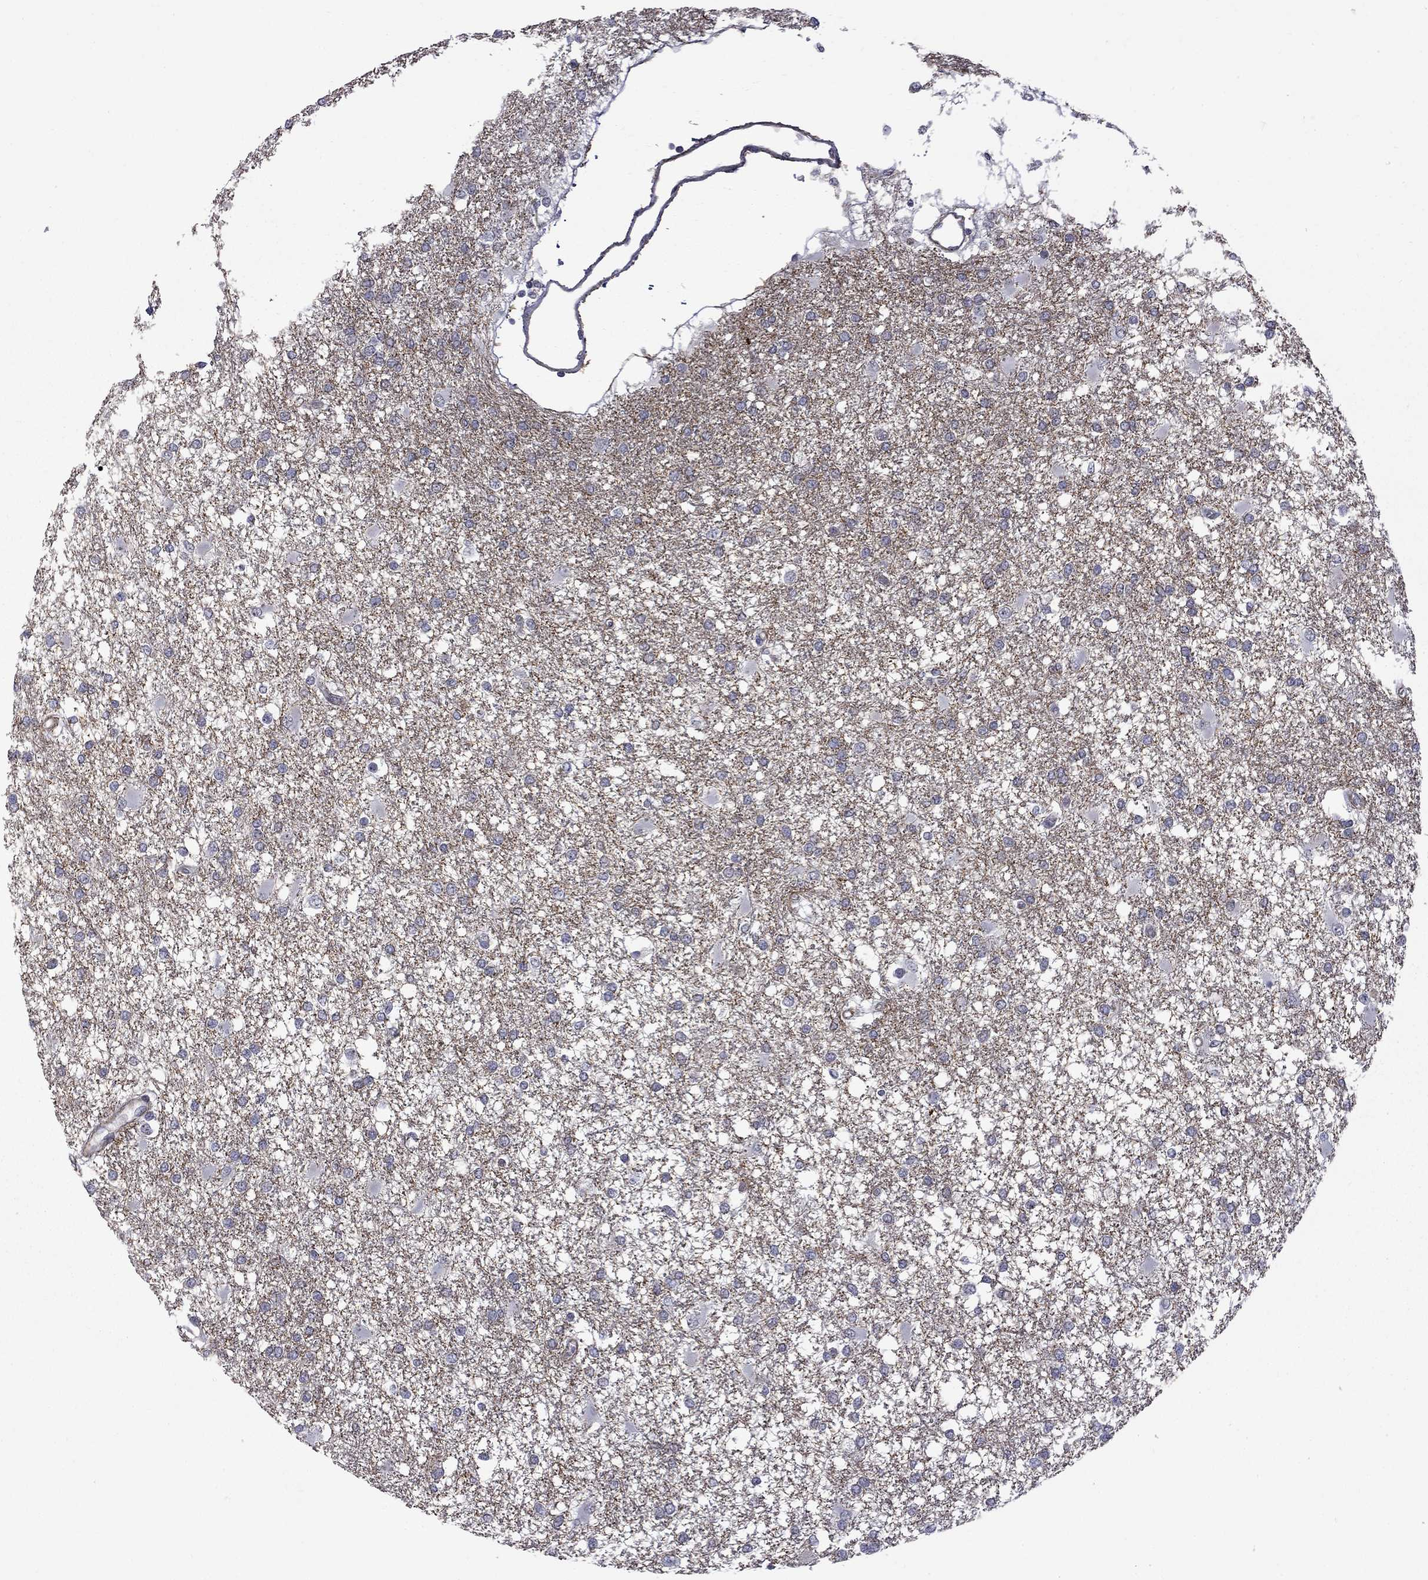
{"staining": {"intensity": "negative", "quantity": "none", "location": "none"}, "tissue": "glioma", "cell_type": "Tumor cells", "image_type": "cancer", "snomed": [{"axis": "morphology", "description": "Glioma, malignant, High grade"}, {"axis": "topography", "description": "Cerebral cortex"}], "caption": "Protein analysis of glioma exhibits no significant expression in tumor cells.", "gene": "GSG1L", "patient": {"sex": "male", "age": 79}}